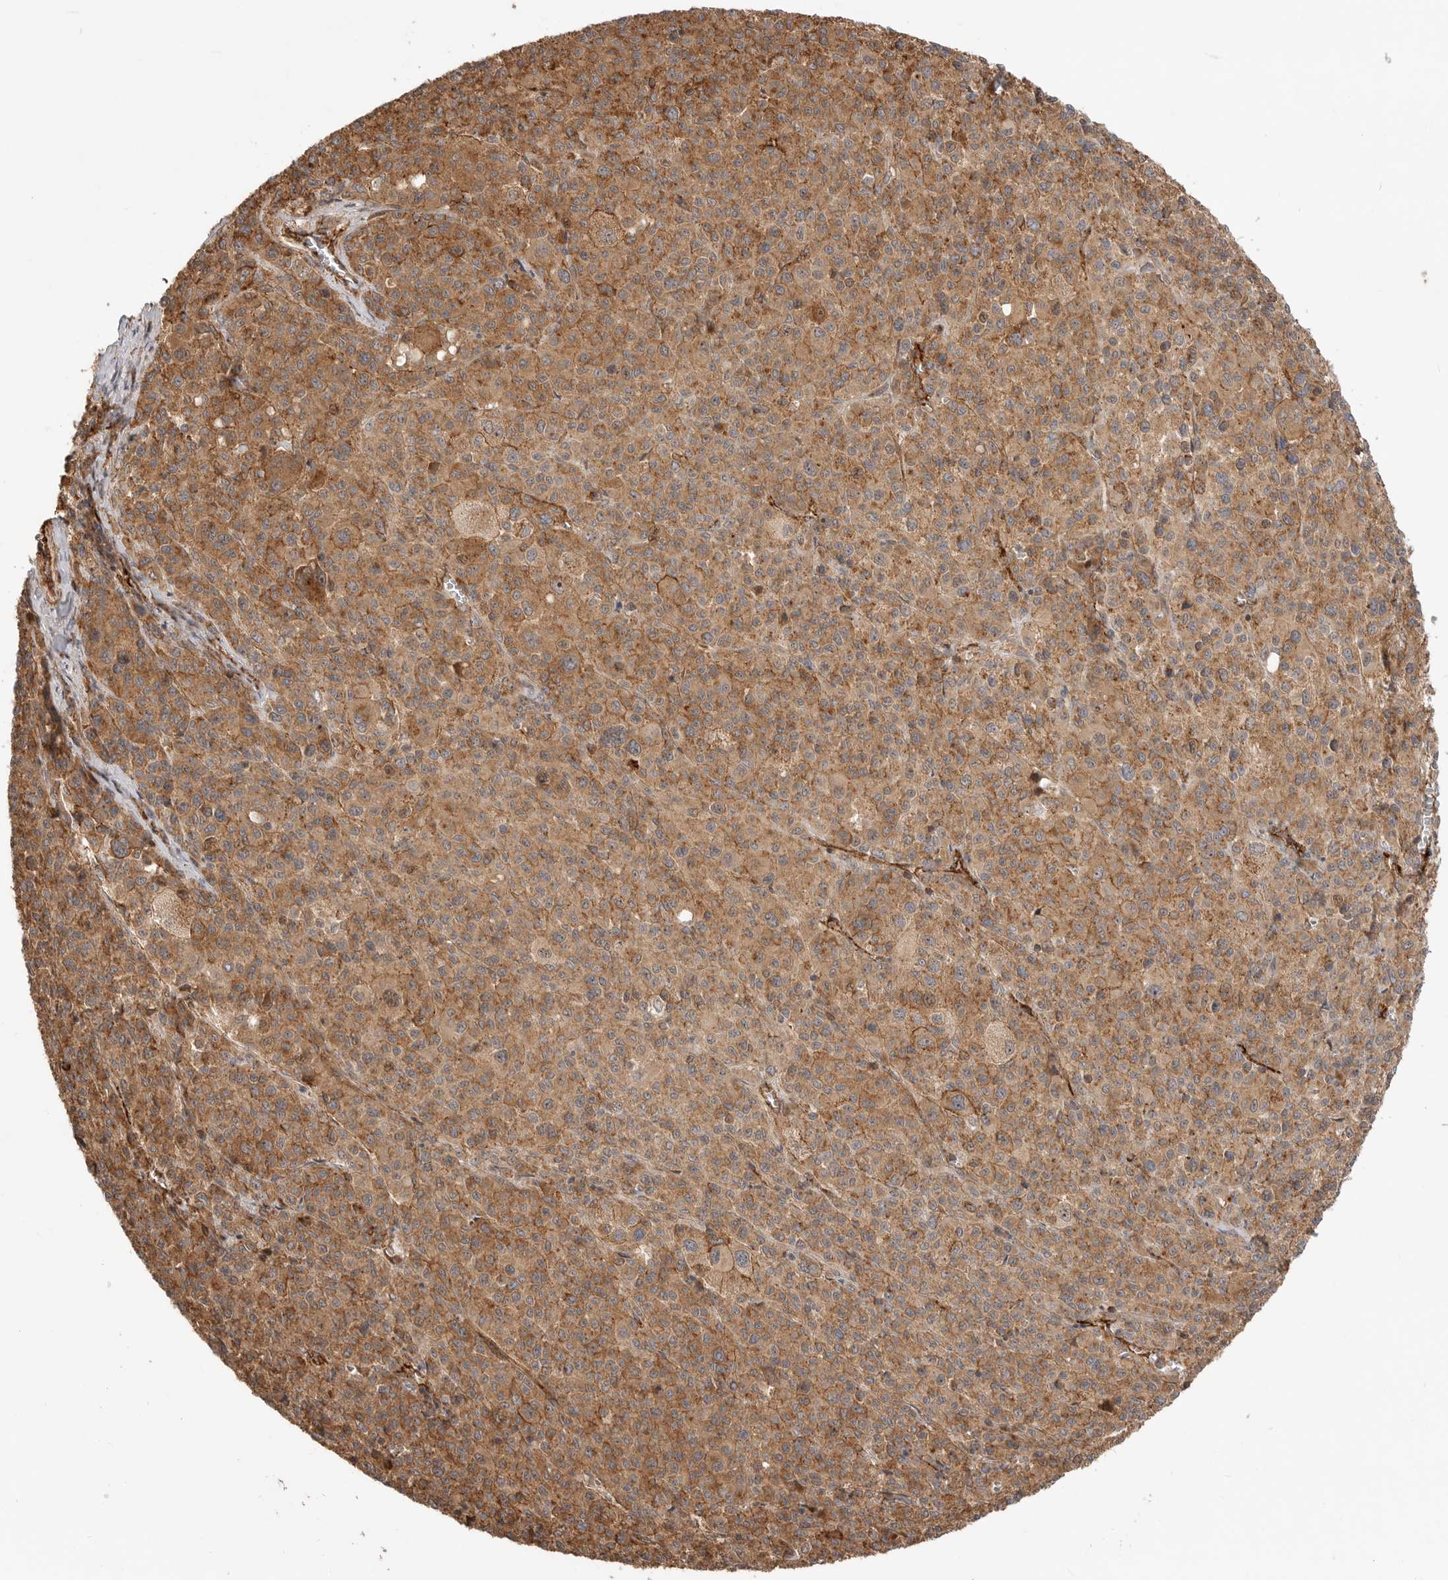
{"staining": {"intensity": "moderate", "quantity": ">75%", "location": "cytoplasmic/membranous"}, "tissue": "melanoma", "cell_type": "Tumor cells", "image_type": "cancer", "snomed": [{"axis": "morphology", "description": "Malignant melanoma, Metastatic site"}, {"axis": "topography", "description": "Skin"}], "caption": "Human malignant melanoma (metastatic site) stained with a protein marker shows moderate staining in tumor cells.", "gene": "GPATCH2", "patient": {"sex": "female", "age": 74}}